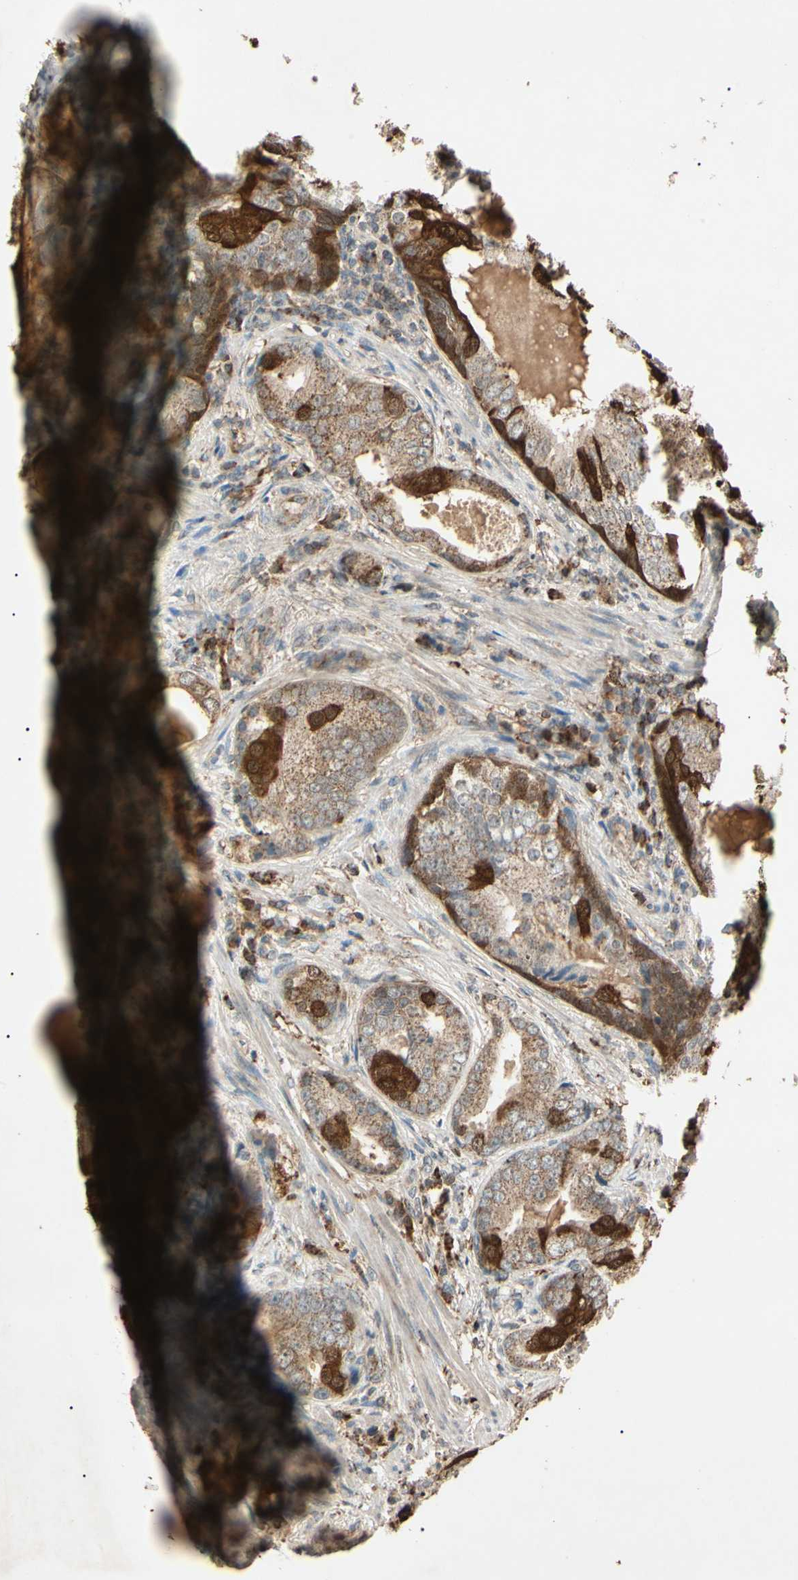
{"staining": {"intensity": "moderate", "quantity": ">75%", "location": "cytoplasmic/membranous,nuclear"}, "tissue": "prostate cancer", "cell_type": "Tumor cells", "image_type": "cancer", "snomed": [{"axis": "morphology", "description": "Adenocarcinoma, High grade"}, {"axis": "topography", "description": "Prostate"}], "caption": "High-magnification brightfield microscopy of high-grade adenocarcinoma (prostate) stained with DAB (brown) and counterstained with hematoxylin (blue). tumor cells exhibit moderate cytoplasmic/membranous and nuclear staining is identified in about>75% of cells. (DAB (3,3'-diaminobenzidine) IHC, brown staining for protein, blue staining for nuclei).", "gene": "PRDX5", "patient": {"sex": "male", "age": 66}}